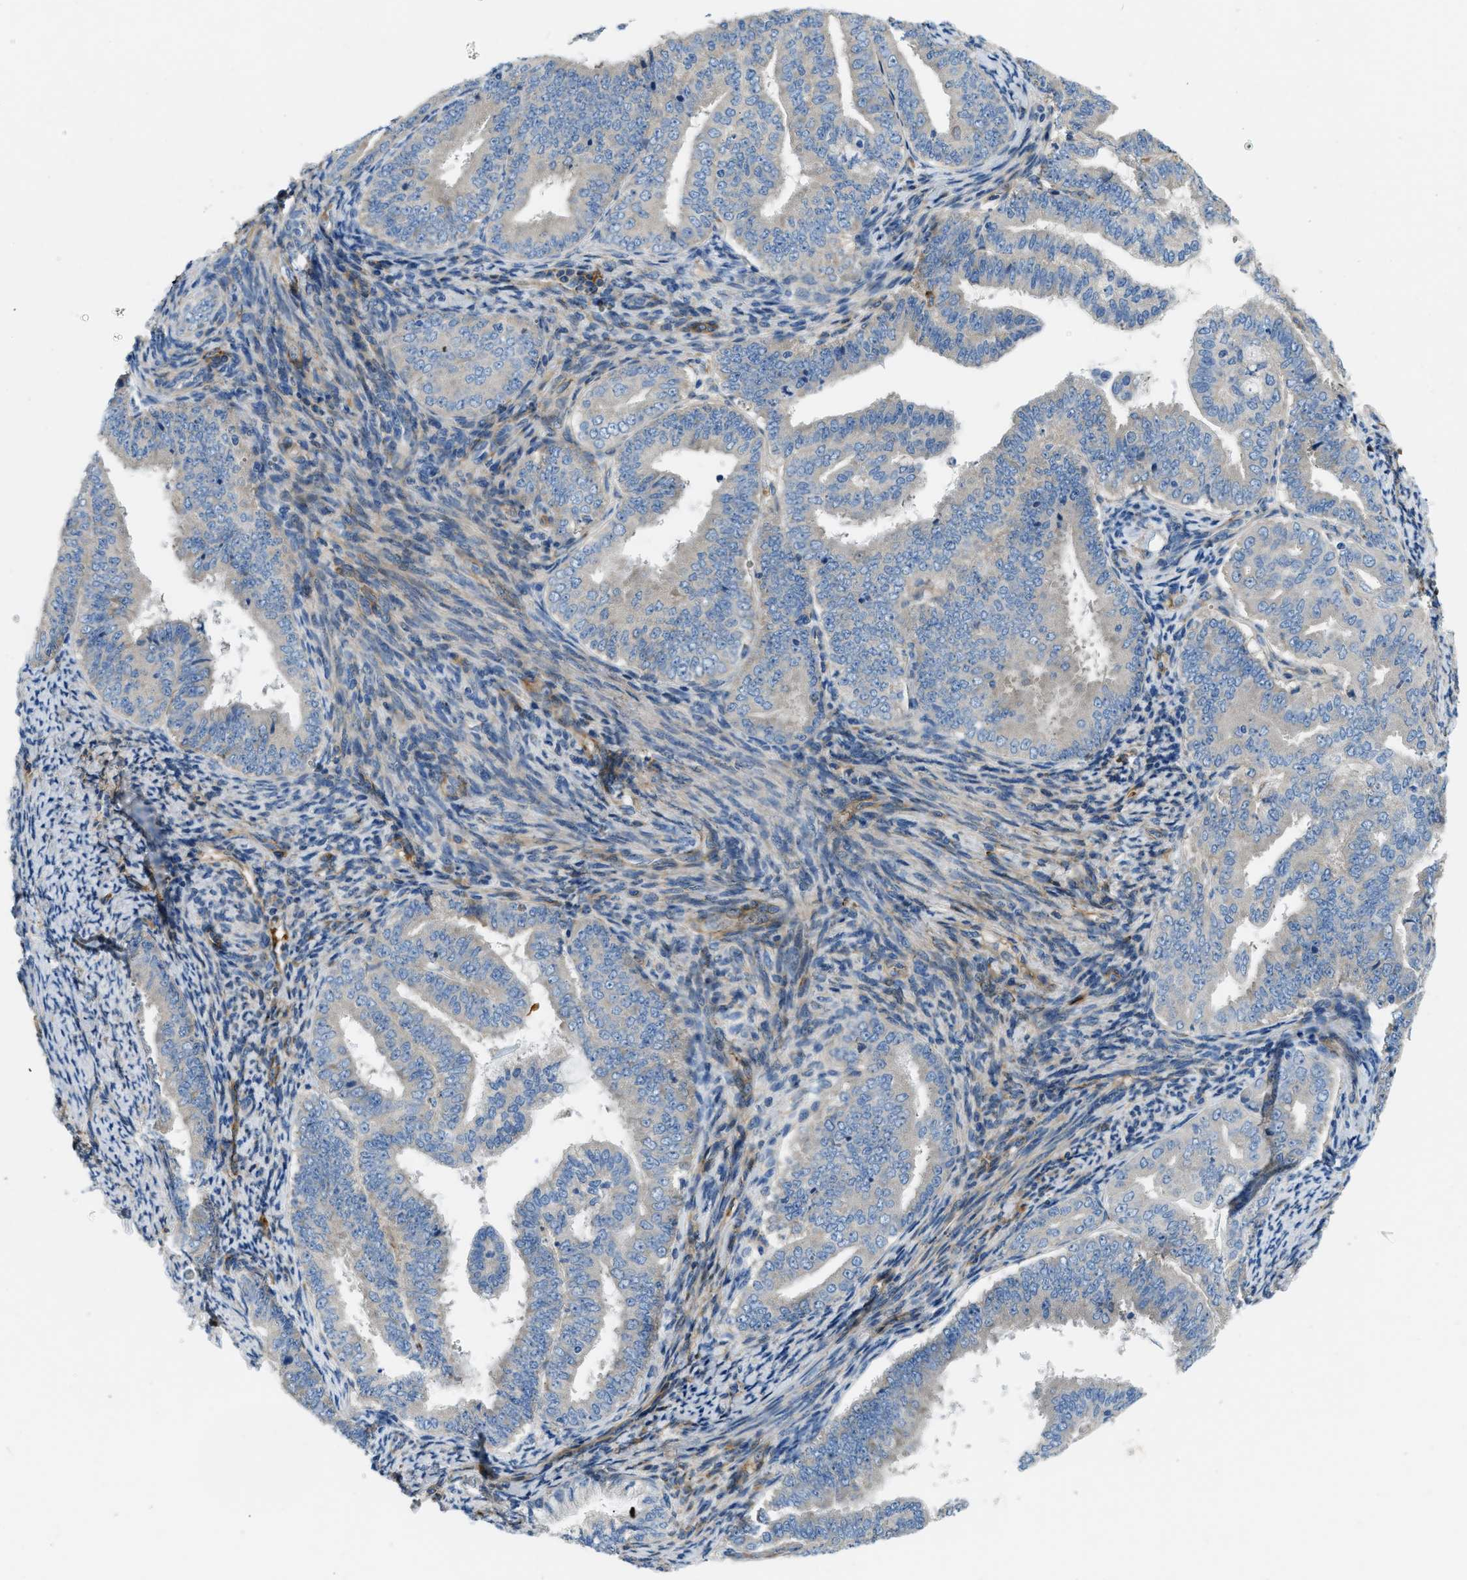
{"staining": {"intensity": "negative", "quantity": "none", "location": "none"}, "tissue": "endometrial cancer", "cell_type": "Tumor cells", "image_type": "cancer", "snomed": [{"axis": "morphology", "description": "Adenocarcinoma, NOS"}, {"axis": "topography", "description": "Endometrium"}], "caption": "Protein analysis of adenocarcinoma (endometrial) exhibits no significant expression in tumor cells.", "gene": "COL15A1", "patient": {"sex": "female", "age": 63}}